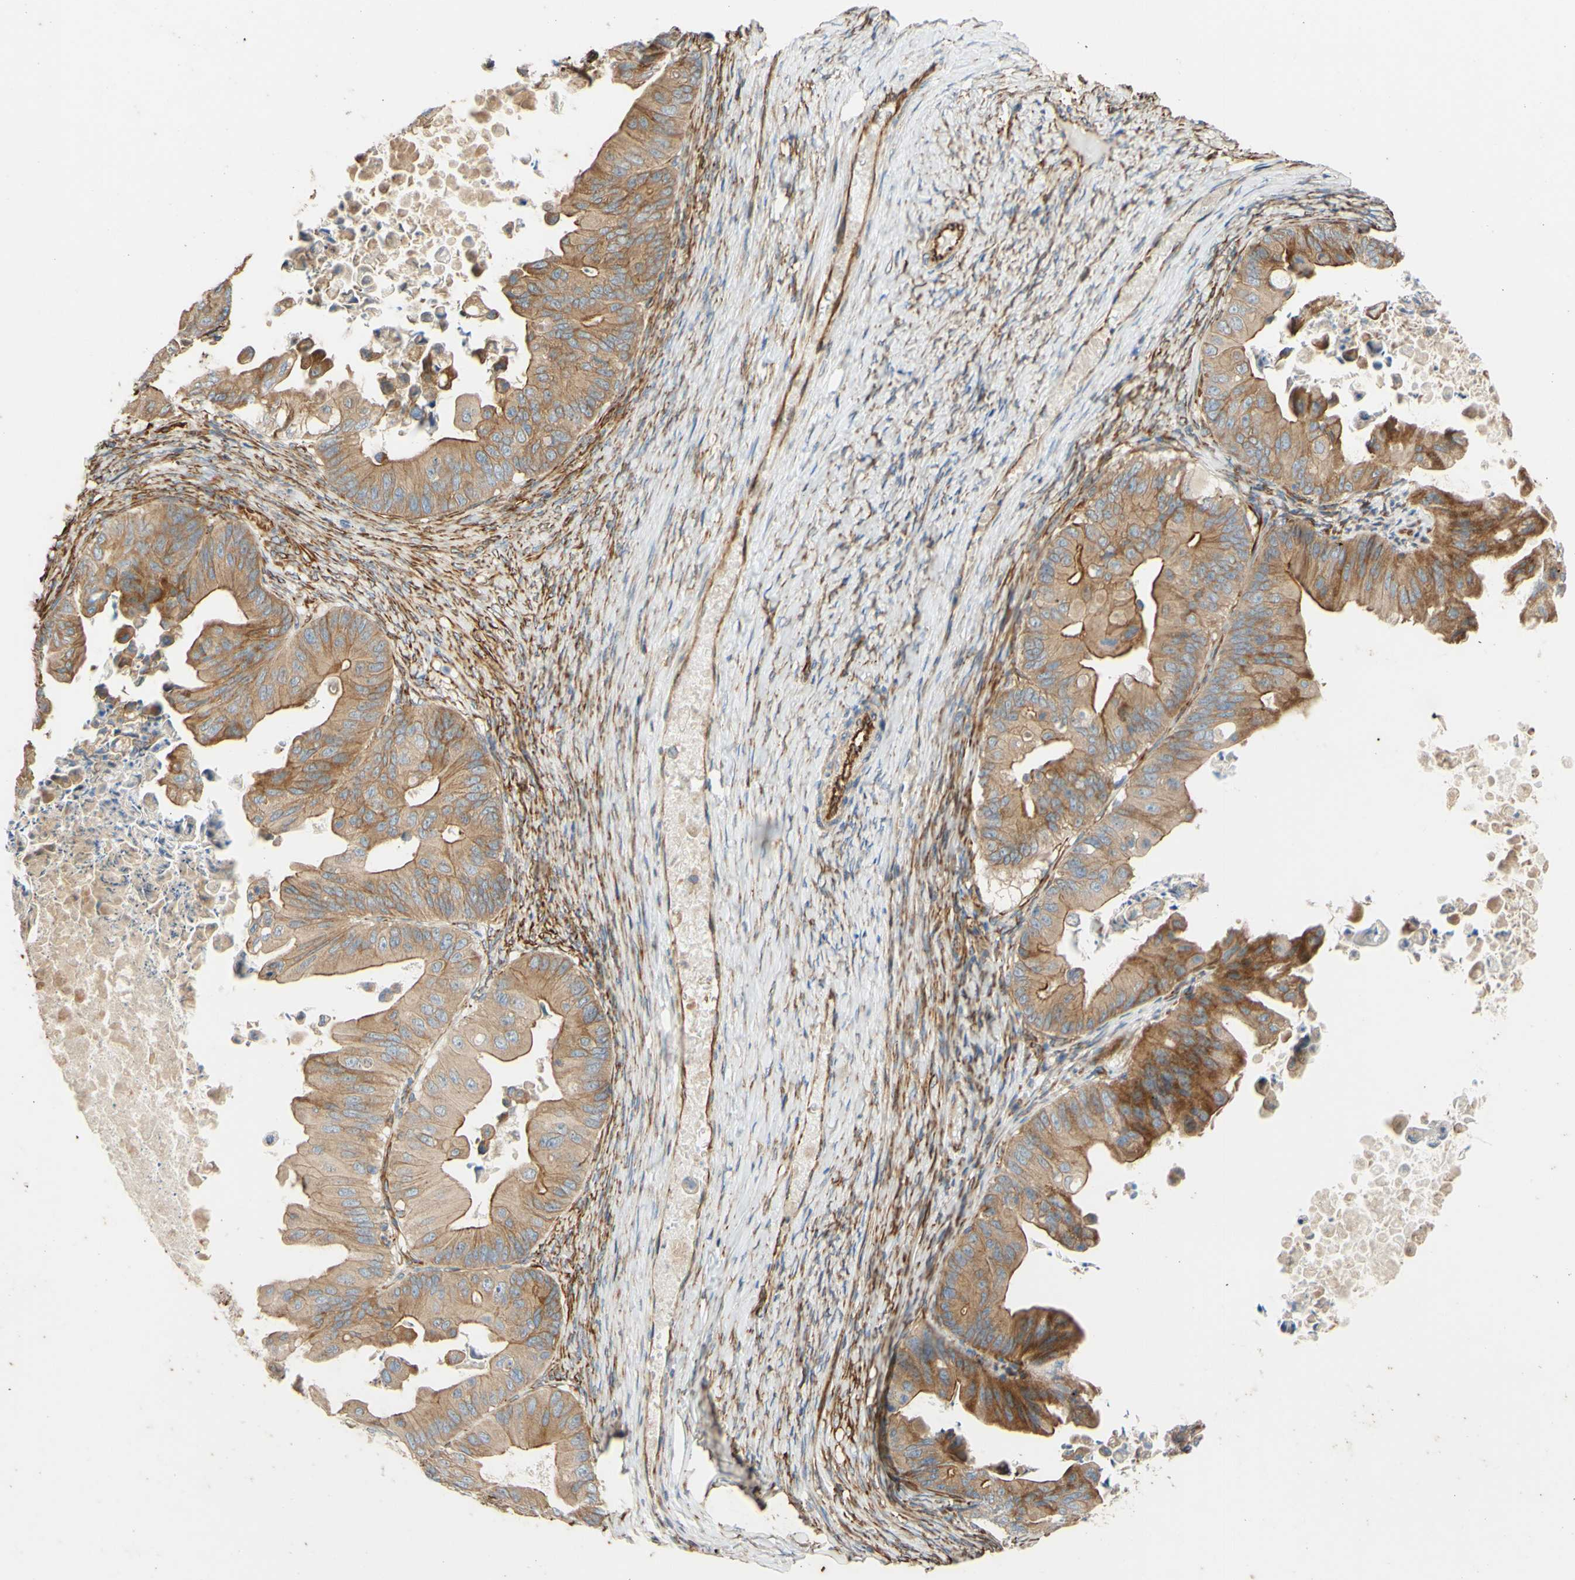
{"staining": {"intensity": "moderate", "quantity": ">75%", "location": "cytoplasmic/membranous"}, "tissue": "ovarian cancer", "cell_type": "Tumor cells", "image_type": "cancer", "snomed": [{"axis": "morphology", "description": "Cystadenocarcinoma, mucinous, NOS"}, {"axis": "topography", "description": "Ovary"}], "caption": "The histopathology image displays staining of mucinous cystadenocarcinoma (ovarian), revealing moderate cytoplasmic/membranous protein staining (brown color) within tumor cells. (DAB (3,3'-diaminobenzidine) IHC, brown staining for protein, blue staining for nuclei).", "gene": "C1orf43", "patient": {"sex": "female", "age": 37}}